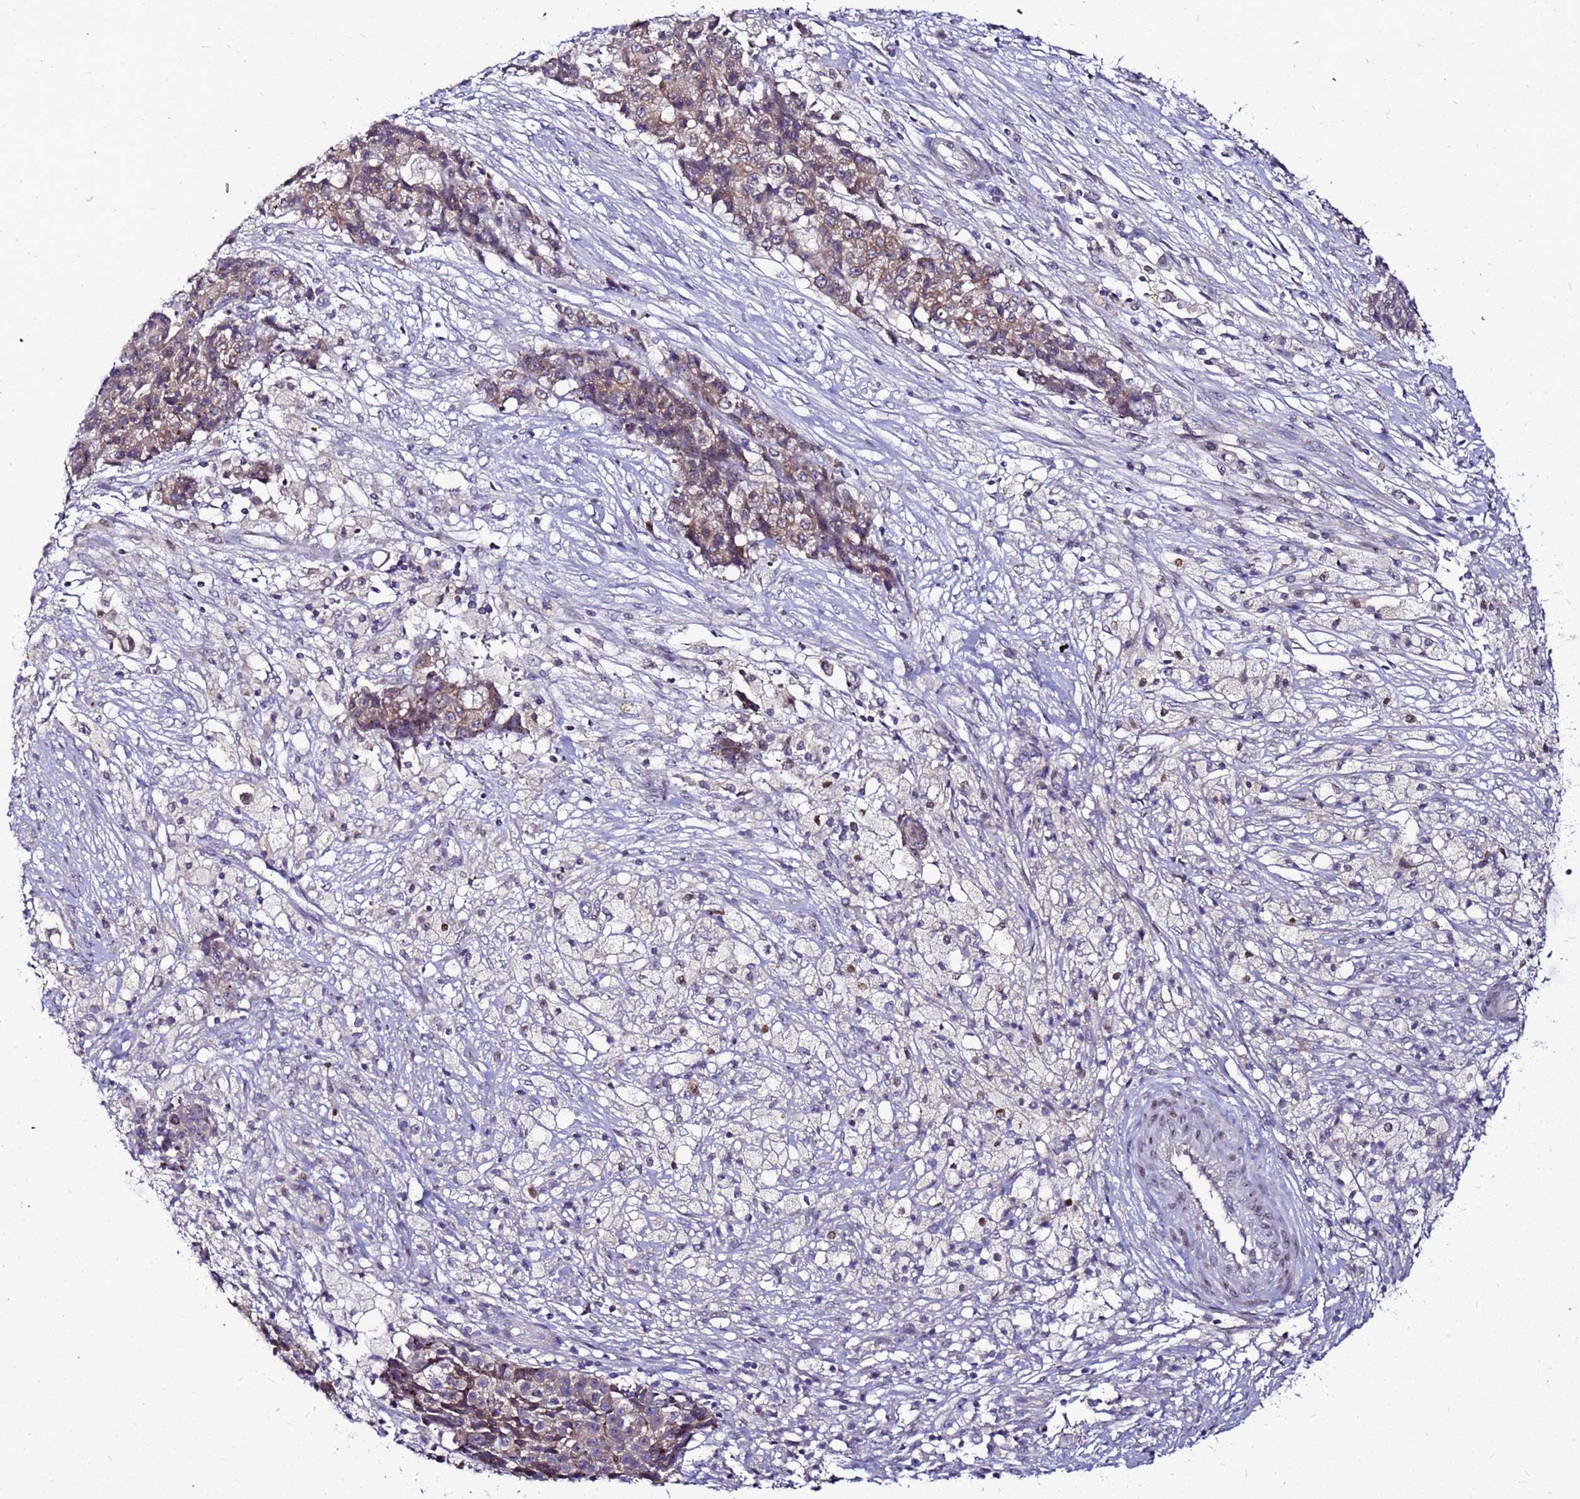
{"staining": {"intensity": "moderate", "quantity": "25%-75%", "location": "cytoplasmic/membranous"}, "tissue": "ovarian cancer", "cell_type": "Tumor cells", "image_type": "cancer", "snomed": [{"axis": "morphology", "description": "Carcinoma, endometroid"}, {"axis": "topography", "description": "Ovary"}], "caption": "Ovarian cancer tissue demonstrates moderate cytoplasmic/membranous staining in about 25%-75% of tumor cells The staining is performed using DAB brown chromogen to label protein expression. The nuclei are counter-stained blue using hematoxylin.", "gene": "CCDC71", "patient": {"sex": "female", "age": 42}}